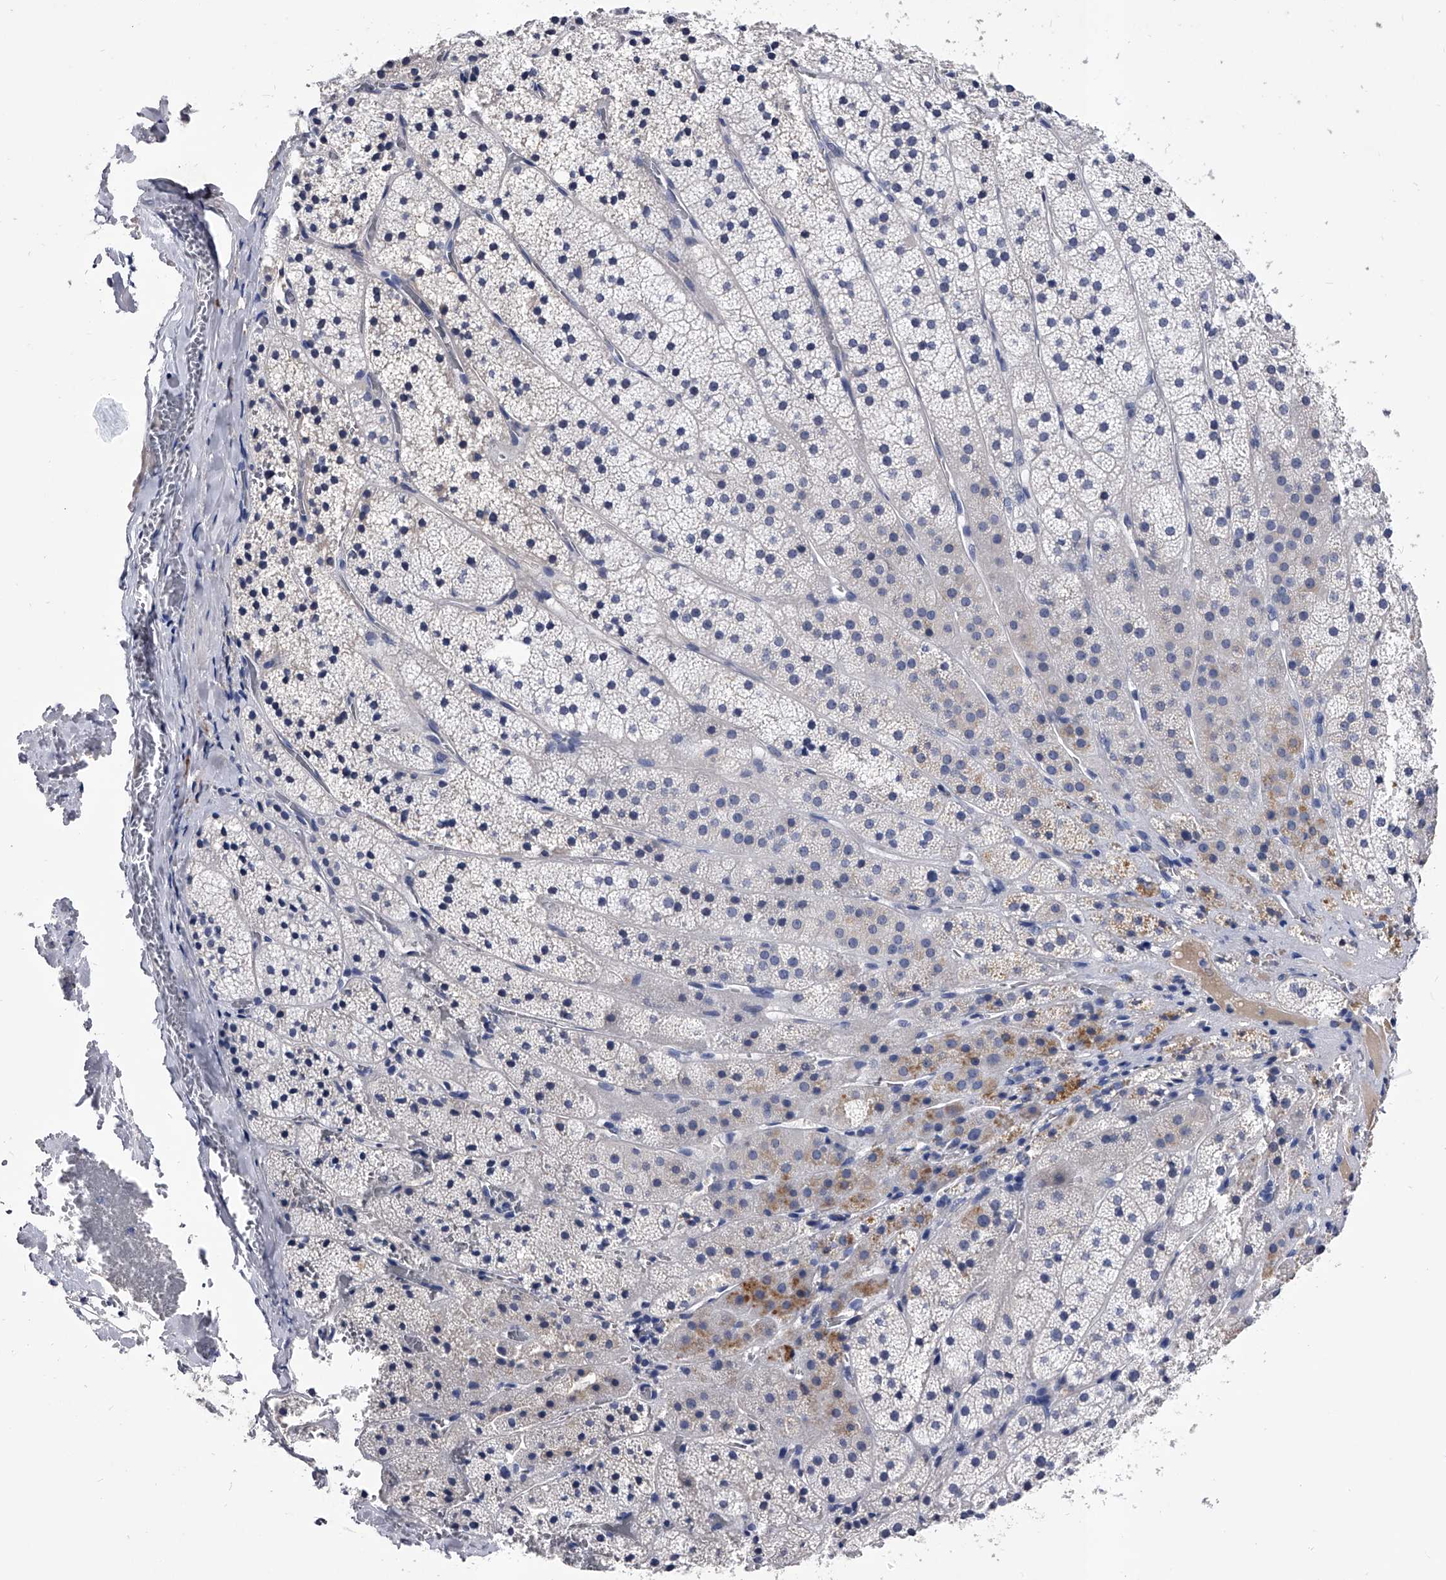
{"staining": {"intensity": "negative", "quantity": "none", "location": "none"}, "tissue": "adrenal gland", "cell_type": "Glandular cells", "image_type": "normal", "snomed": [{"axis": "morphology", "description": "Normal tissue, NOS"}, {"axis": "topography", "description": "Adrenal gland"}], "caption": "Glandular cells show no significant expression in benign adrenal gland. The staining is performed using DAB brown chromogen with nuclei counter-stained in using hematoxylin.", "gene": "EFCAB7", "patient": {"sex": "female", "age": 44}}